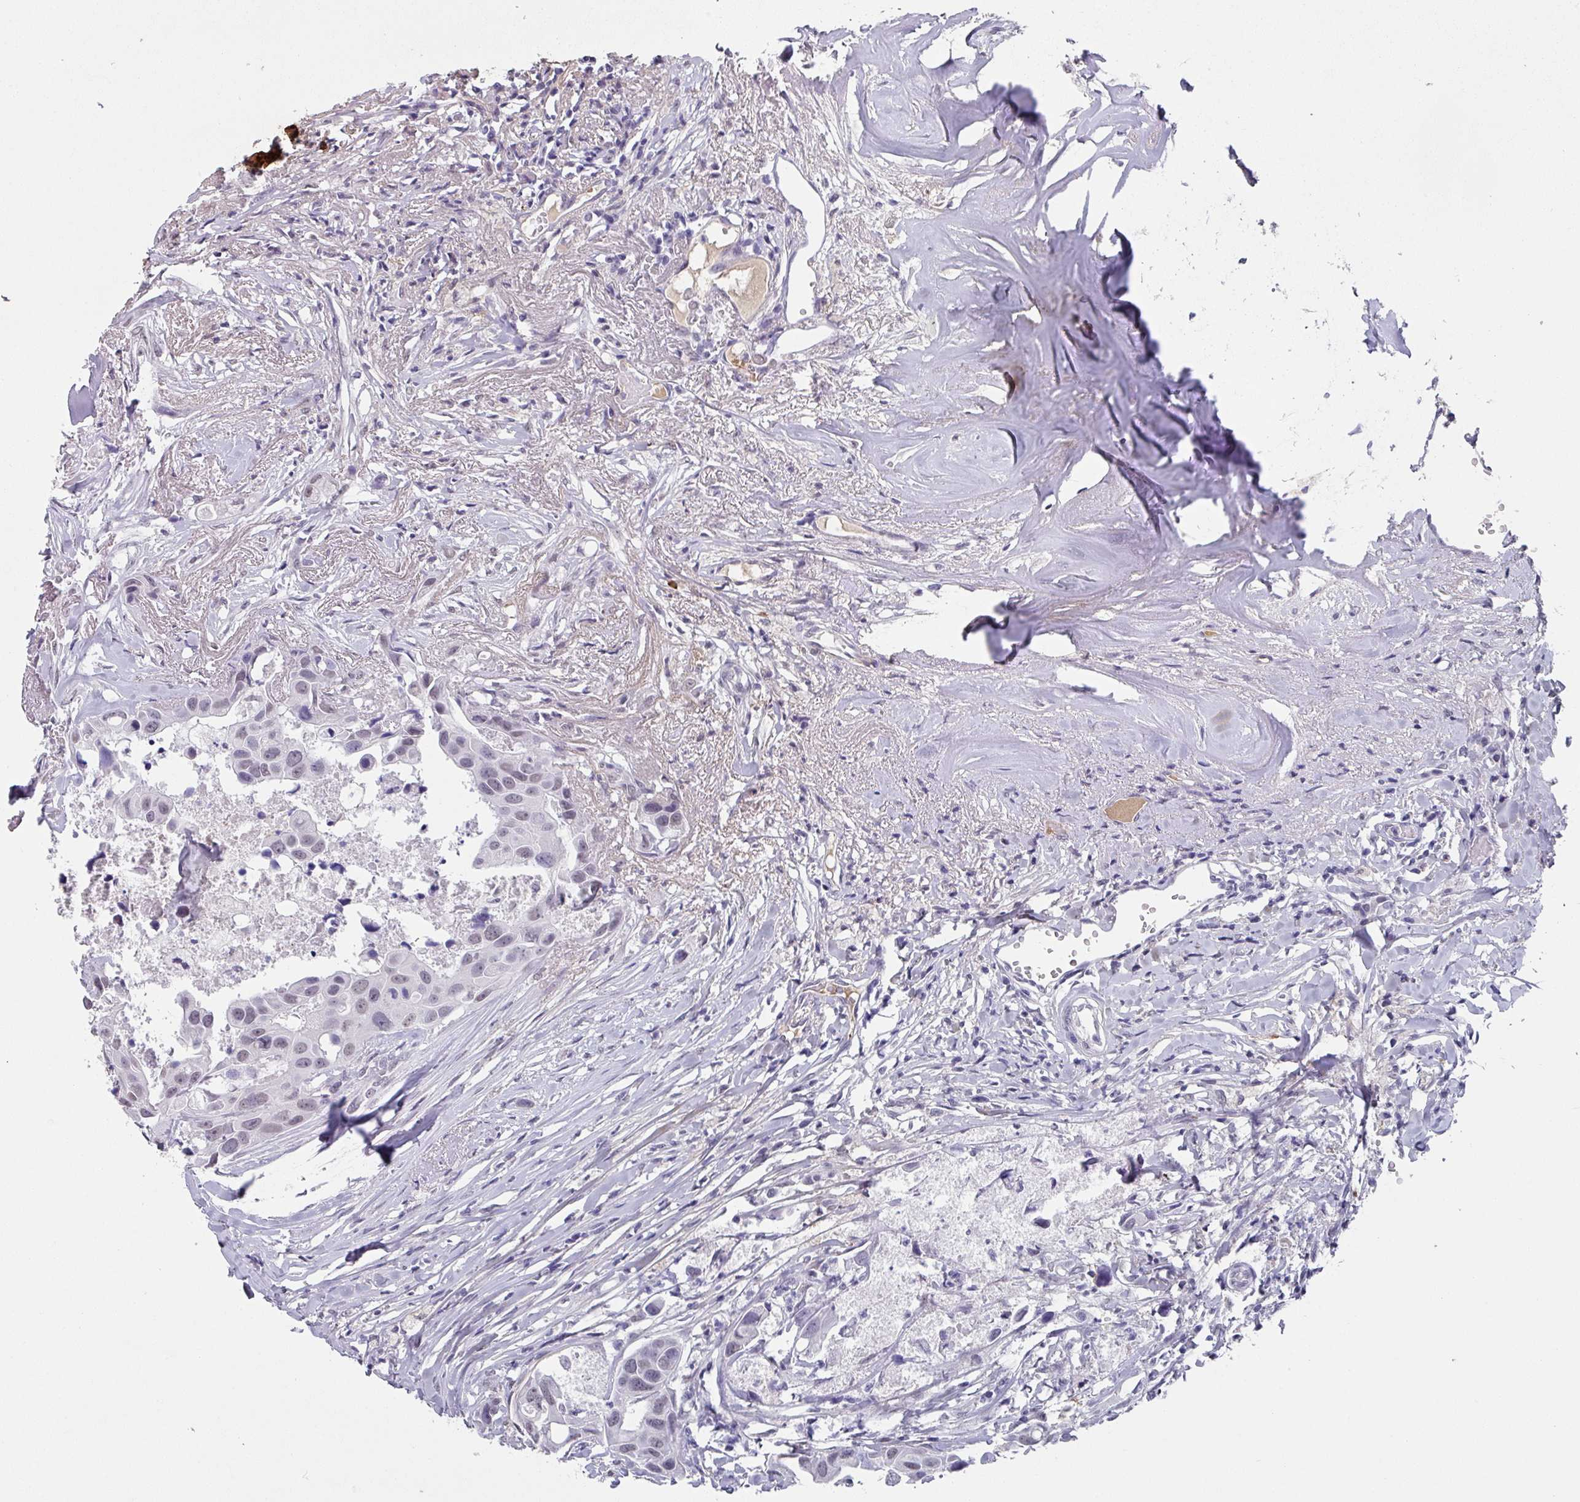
{"staining": {"intensity": "negative", "quantity": "none", "location": "none"}, "tissue": "head and neck cancer", "cell_type": "Tumor cells", "image_type": "cancer", "snomed": [{"axis": "morphology", "description": "Adenocarcinoma, NOS"}, {"axis": "morphology", "description": "Adenocarcinoma, metastatic, NOS"}, {"axis": "topography", "description": "Head-Neck"}], "caption": "The immunohistochemistry image has no significant expression in tumor cells of head and neck cancer tissue.", "gene": "C1QB", "patient": {"sex": "male", "age": 75}}